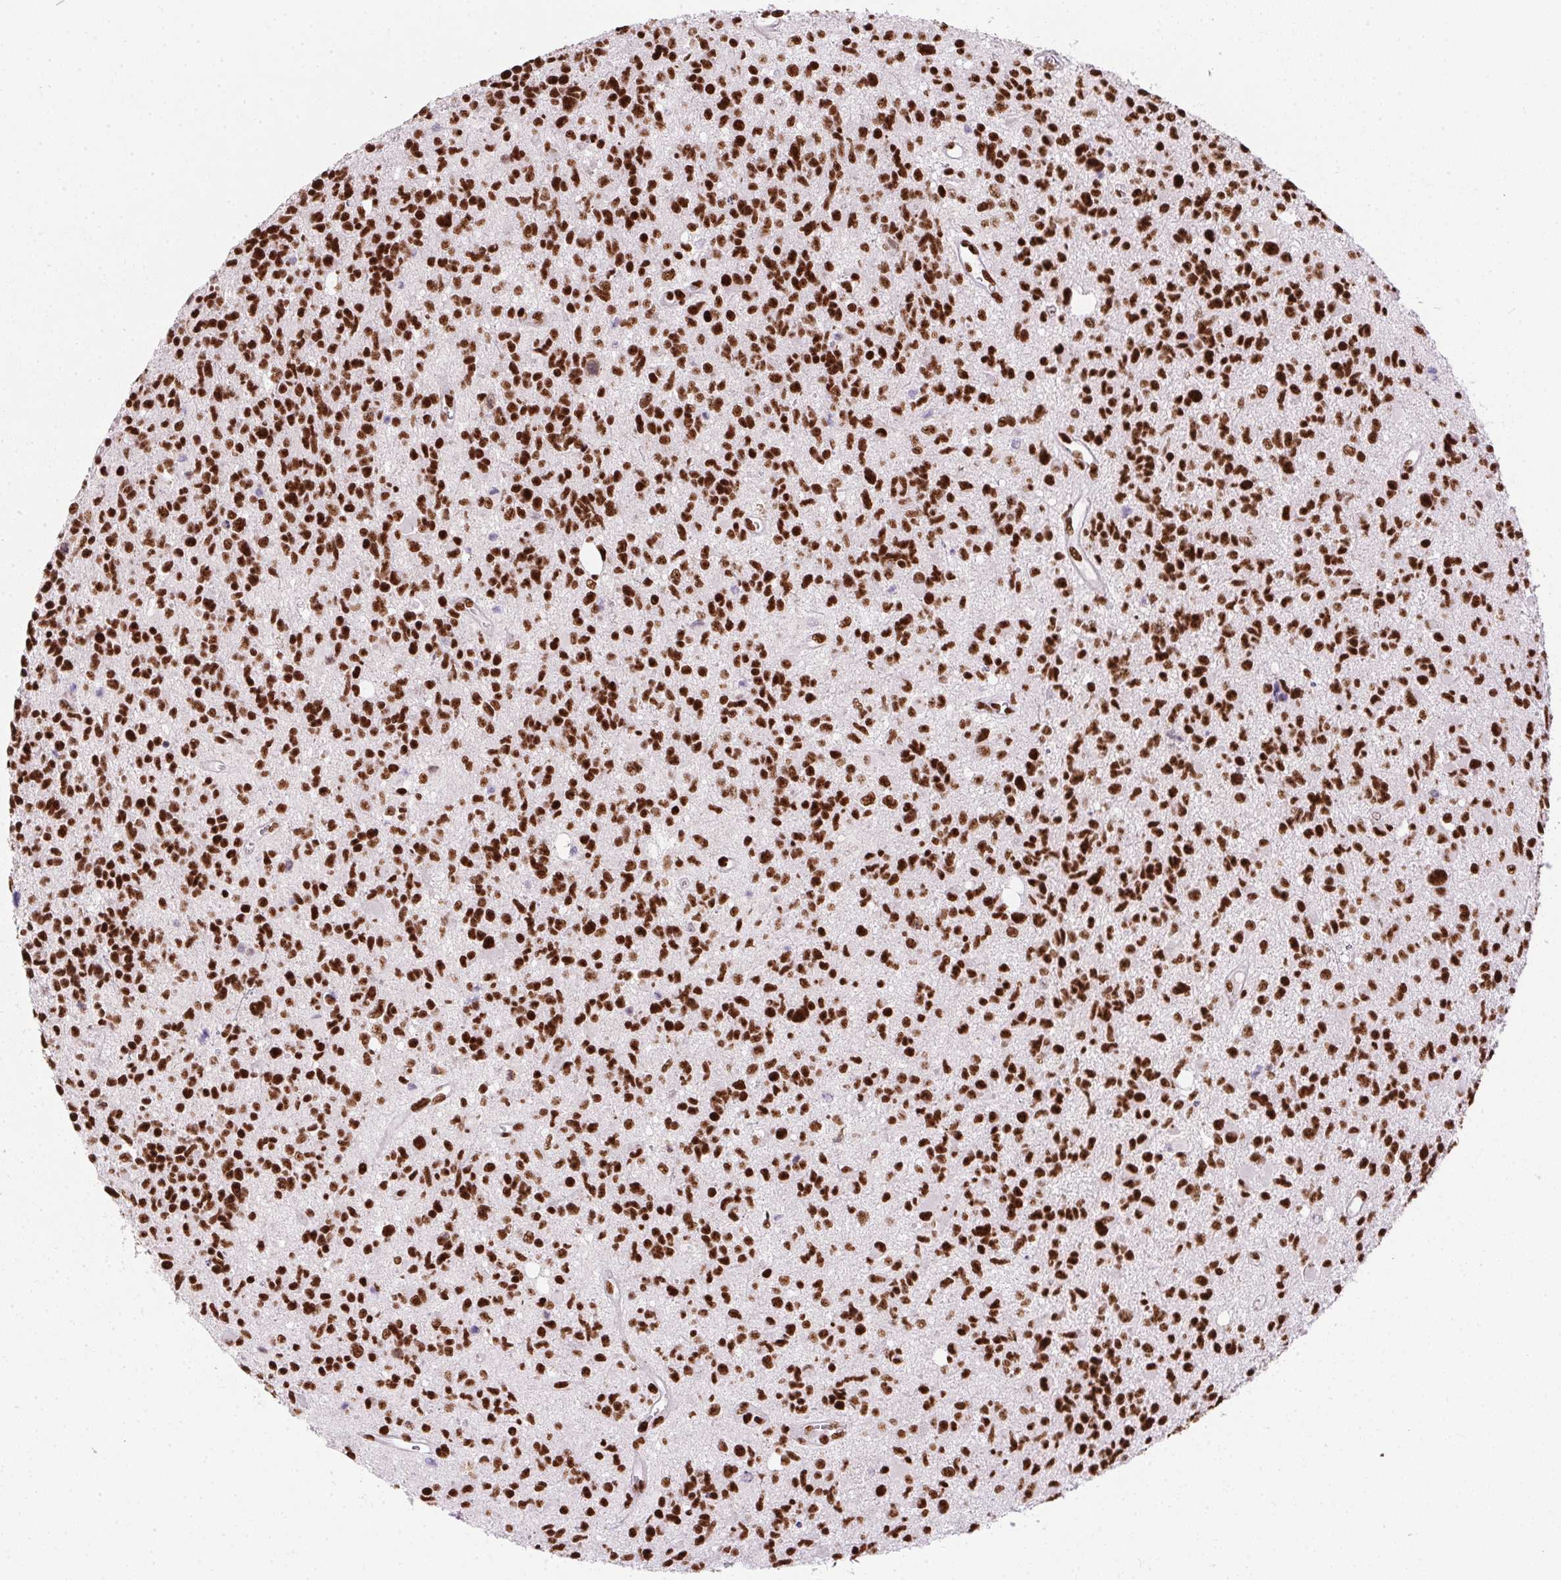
{"staining": {"intensity": "strong", "quantity": ">75%", "location": "nuclear"}, "tissue": "glioma", "cell_type": "Tumor cells", "image_type": "cancer", "snomed": [{"axis": "morphology", "description": "Glioma, malignant, High grade"}, {"axis": "topography", "description": "Brain"}], "caption": "Tumor cells reveal high levels of strong nuclear positivity in approximately >75% of cells in malignant high-grade glioma. Immunohistochemistry stains the protein of interest in brown and the nuclei are stained blue.", "gene": "PAGE3", "patient": {"sex": "male", "age": 29}}